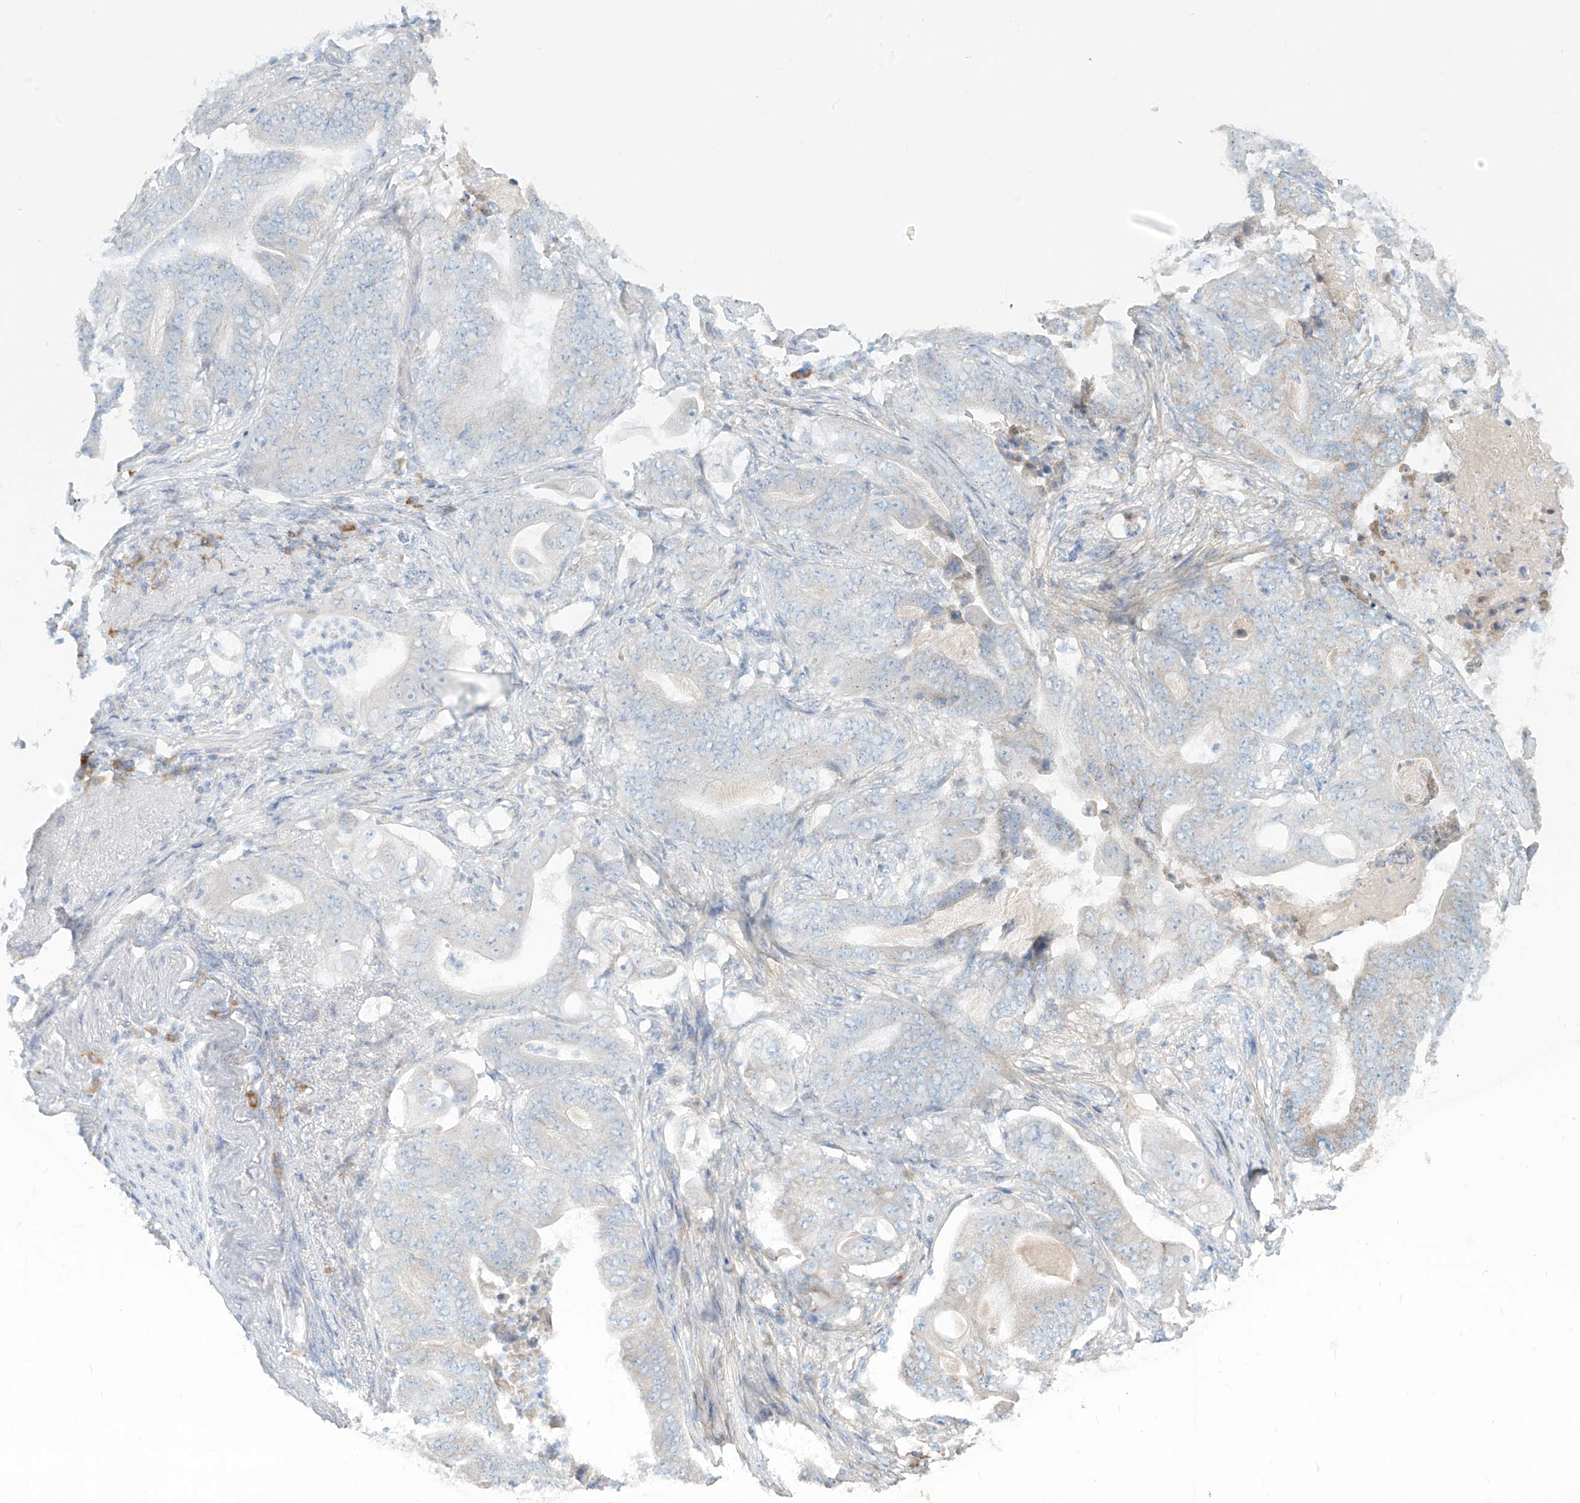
{"staining": {"intensity": "negative", "quantity": "none", "location": "none"}, "tissue": "stomach cancer", "cell_type": "Tumor cells", "image_type": "cancer", "snomed": [{"axis": "morphology", "description": "Adenocarcinoma, NOS"}, {"axis": "topography", "description": "Stomach"}], "caption": "This histopathology image is of stomach adenocarcinoma stained with immunohistochemistry (IHC) to label a protein in brown with the nuclei are counter-stained blue. There is no staining in tumor cells.", "gene": "UST", "patient": {"sex": "female", "age": 73}}